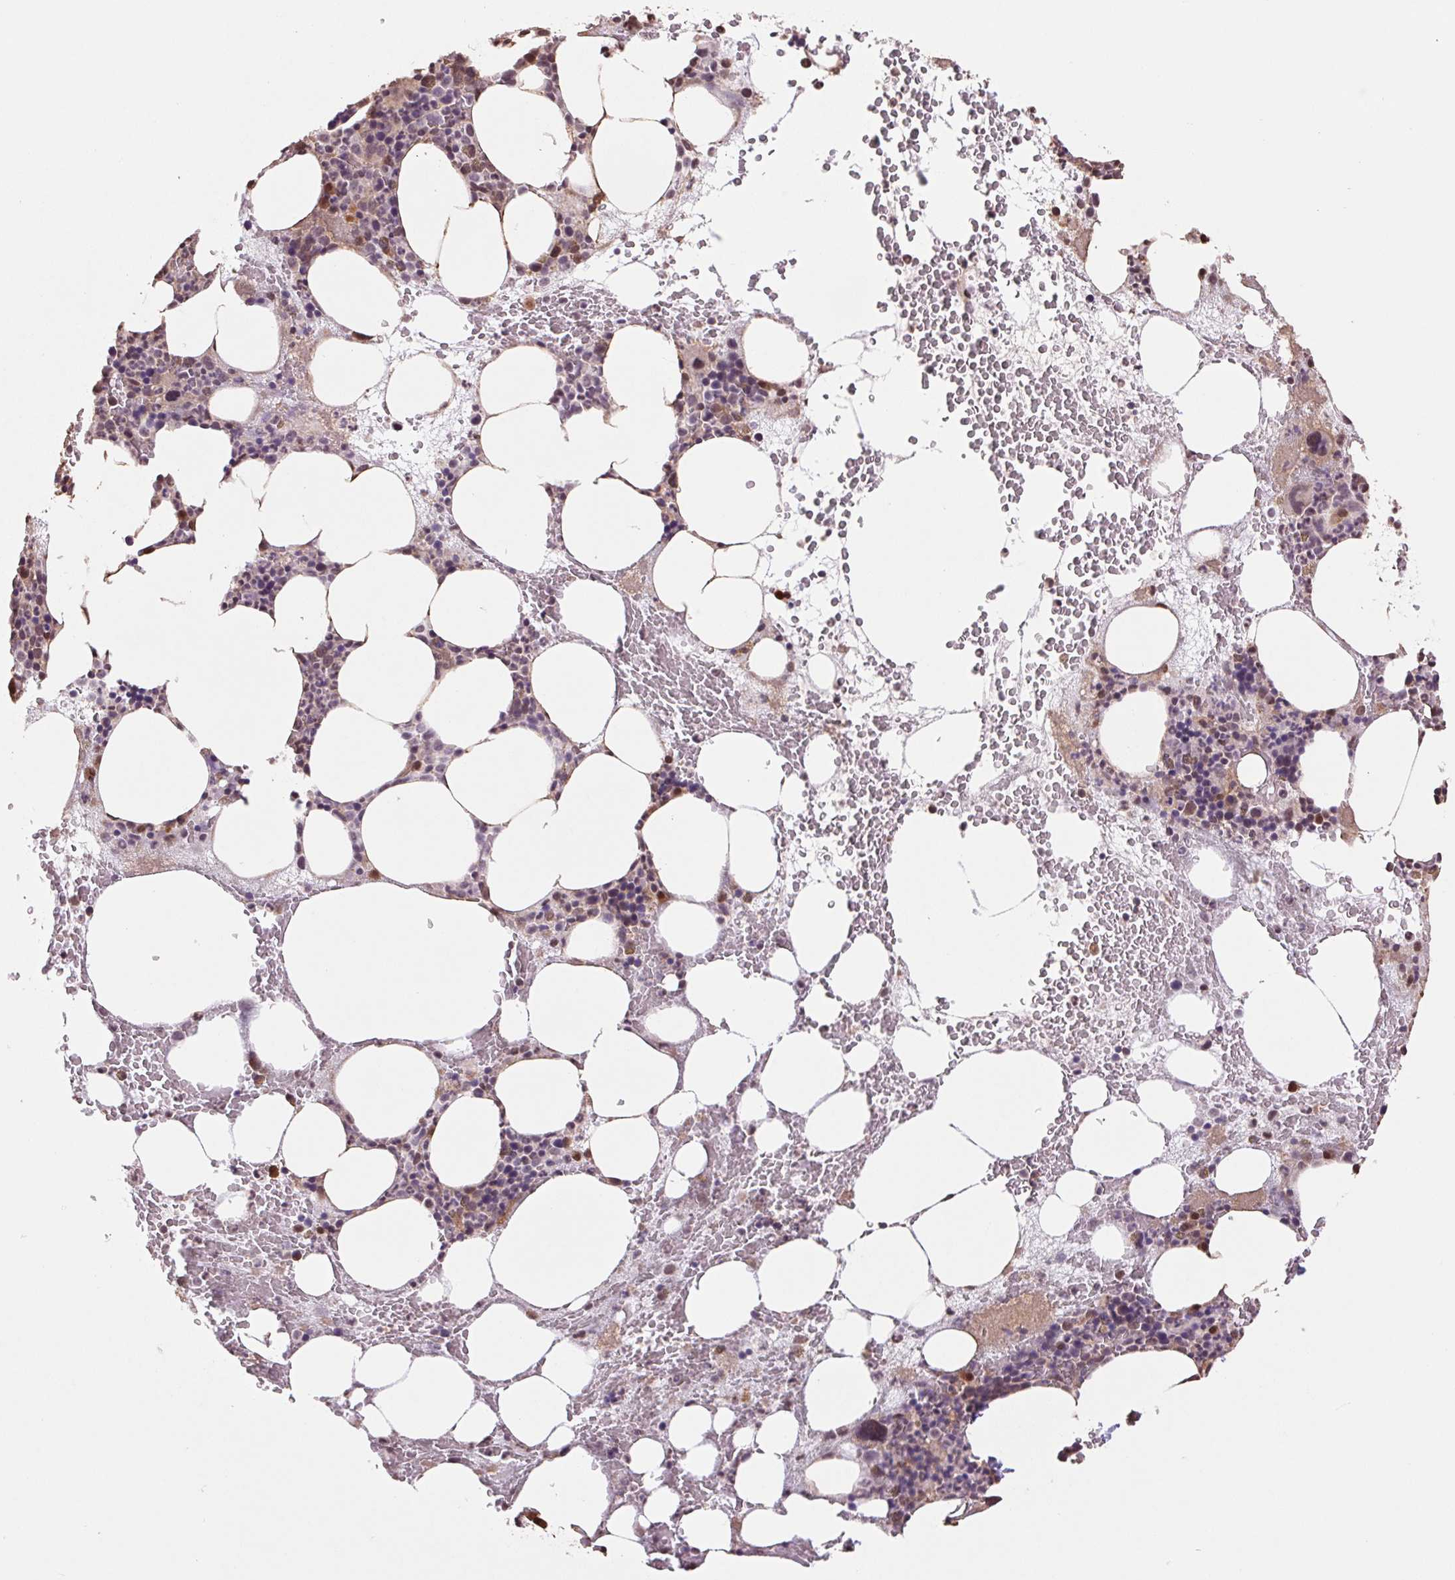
{"staining": {"intensity": "moderate", "quantity": "<25%", "location": "cytoplasmic/membranous,nuclear"}, "tissue": "bone marrow", "cell_type": "Hematopoietic cells", "image_type": "normal", "snomed": [{"axis": "morphology", "description": "Normal tissue, NOS"}, {"axis": "topography", "description": "Bone marrow"}], "caption": "Hematopoietic cells exhibit low levels of moderate cytoplasmic/membranous,nuclear positivity in about <25% of cells in benign bone marrow.", "gene": "CUTA", "patient": {"sex": "male", "age": 89}}